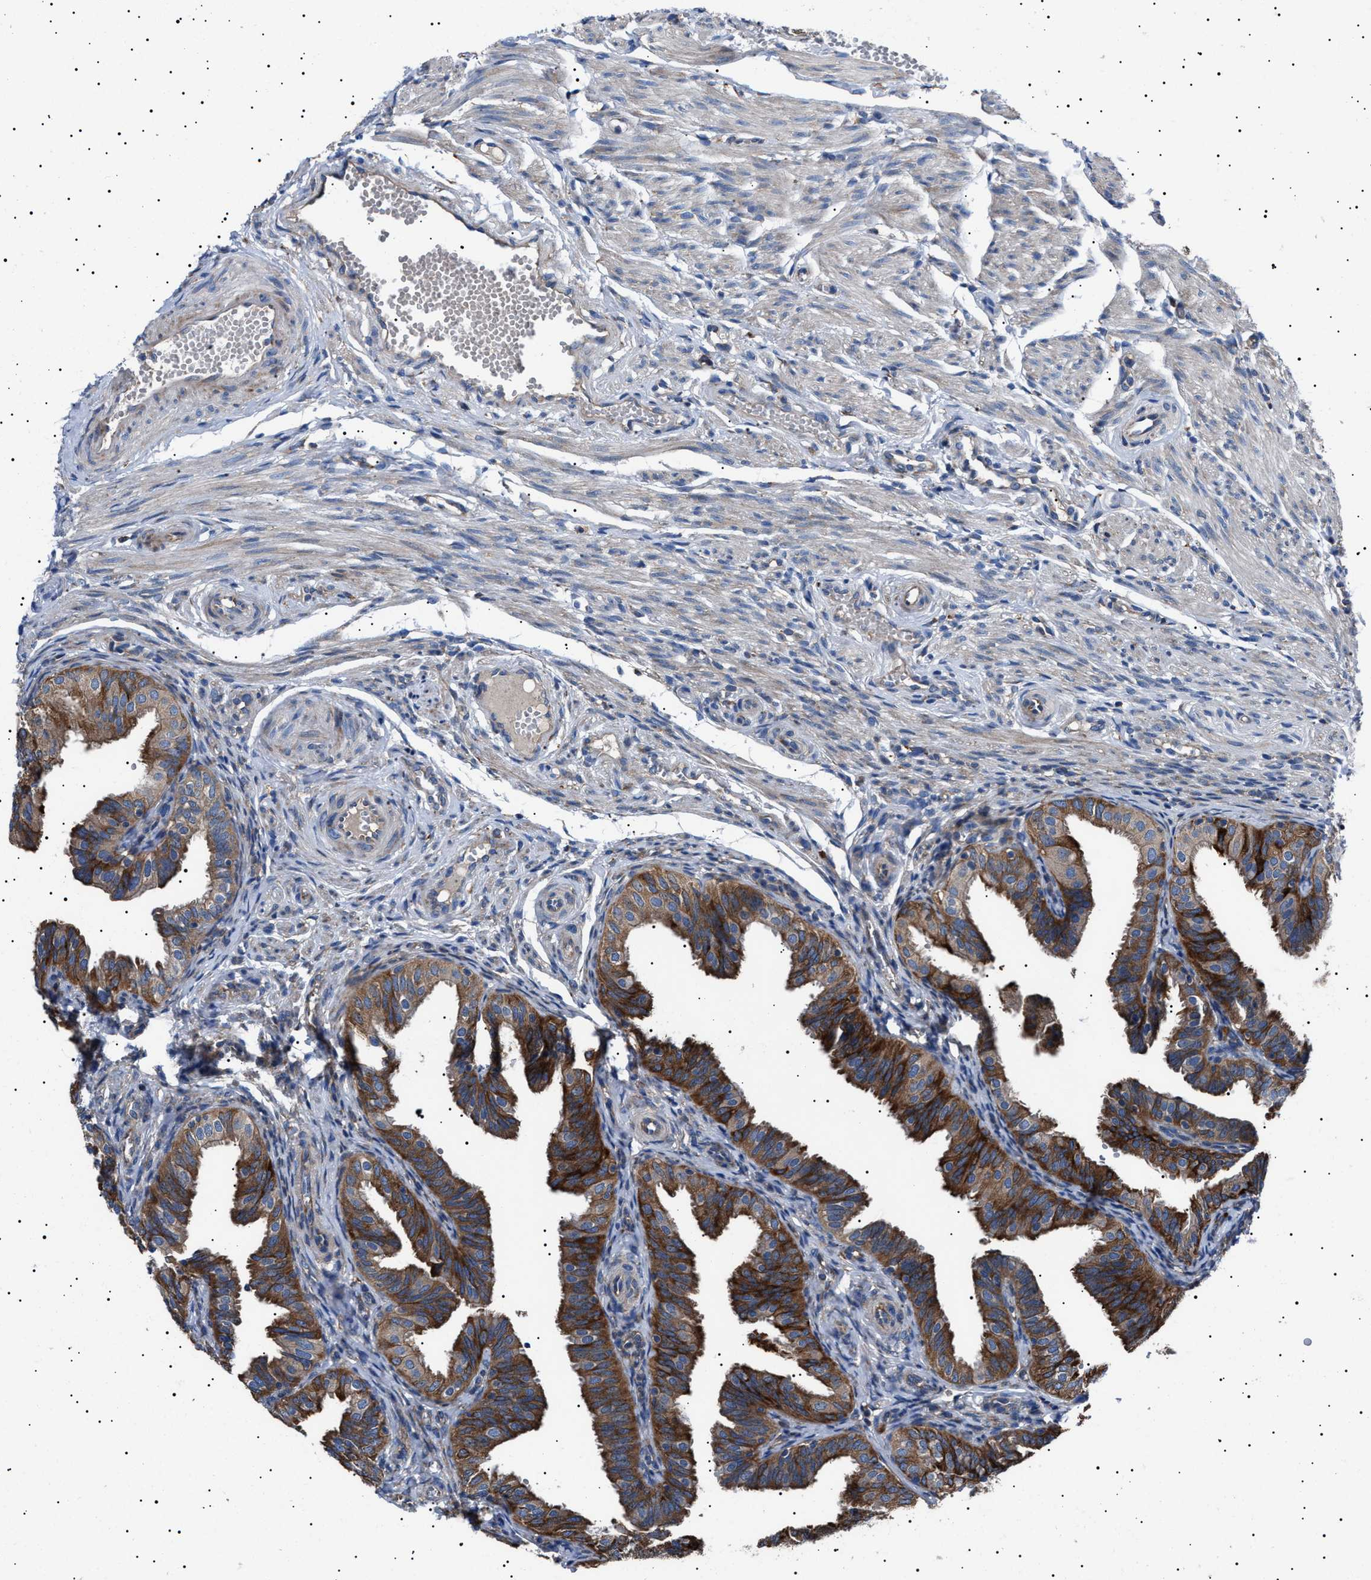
{"staining": {"intensity": "strong", "quantity": ">75%", "location": "cytoplasmic/membranous"}, "tissue": "fallopian tube", "cell_type": "Glandular cells", "image_type": "normal", "snomed": [{"axis": "morphology", "description": "Normal tissue, NOS"}, {"axis": "topography", "description": "Fallopian tube"}], "caption": "Immunohistochemistry photomicrograph of benign fallopian tube stained for a protein (brown), which exhibits high levels of strong cytoplasmic/membranous staining in about >75% of glandular cells.", "gene": "TOP1MT", "patient": {"sex": "female", "age": 35}}